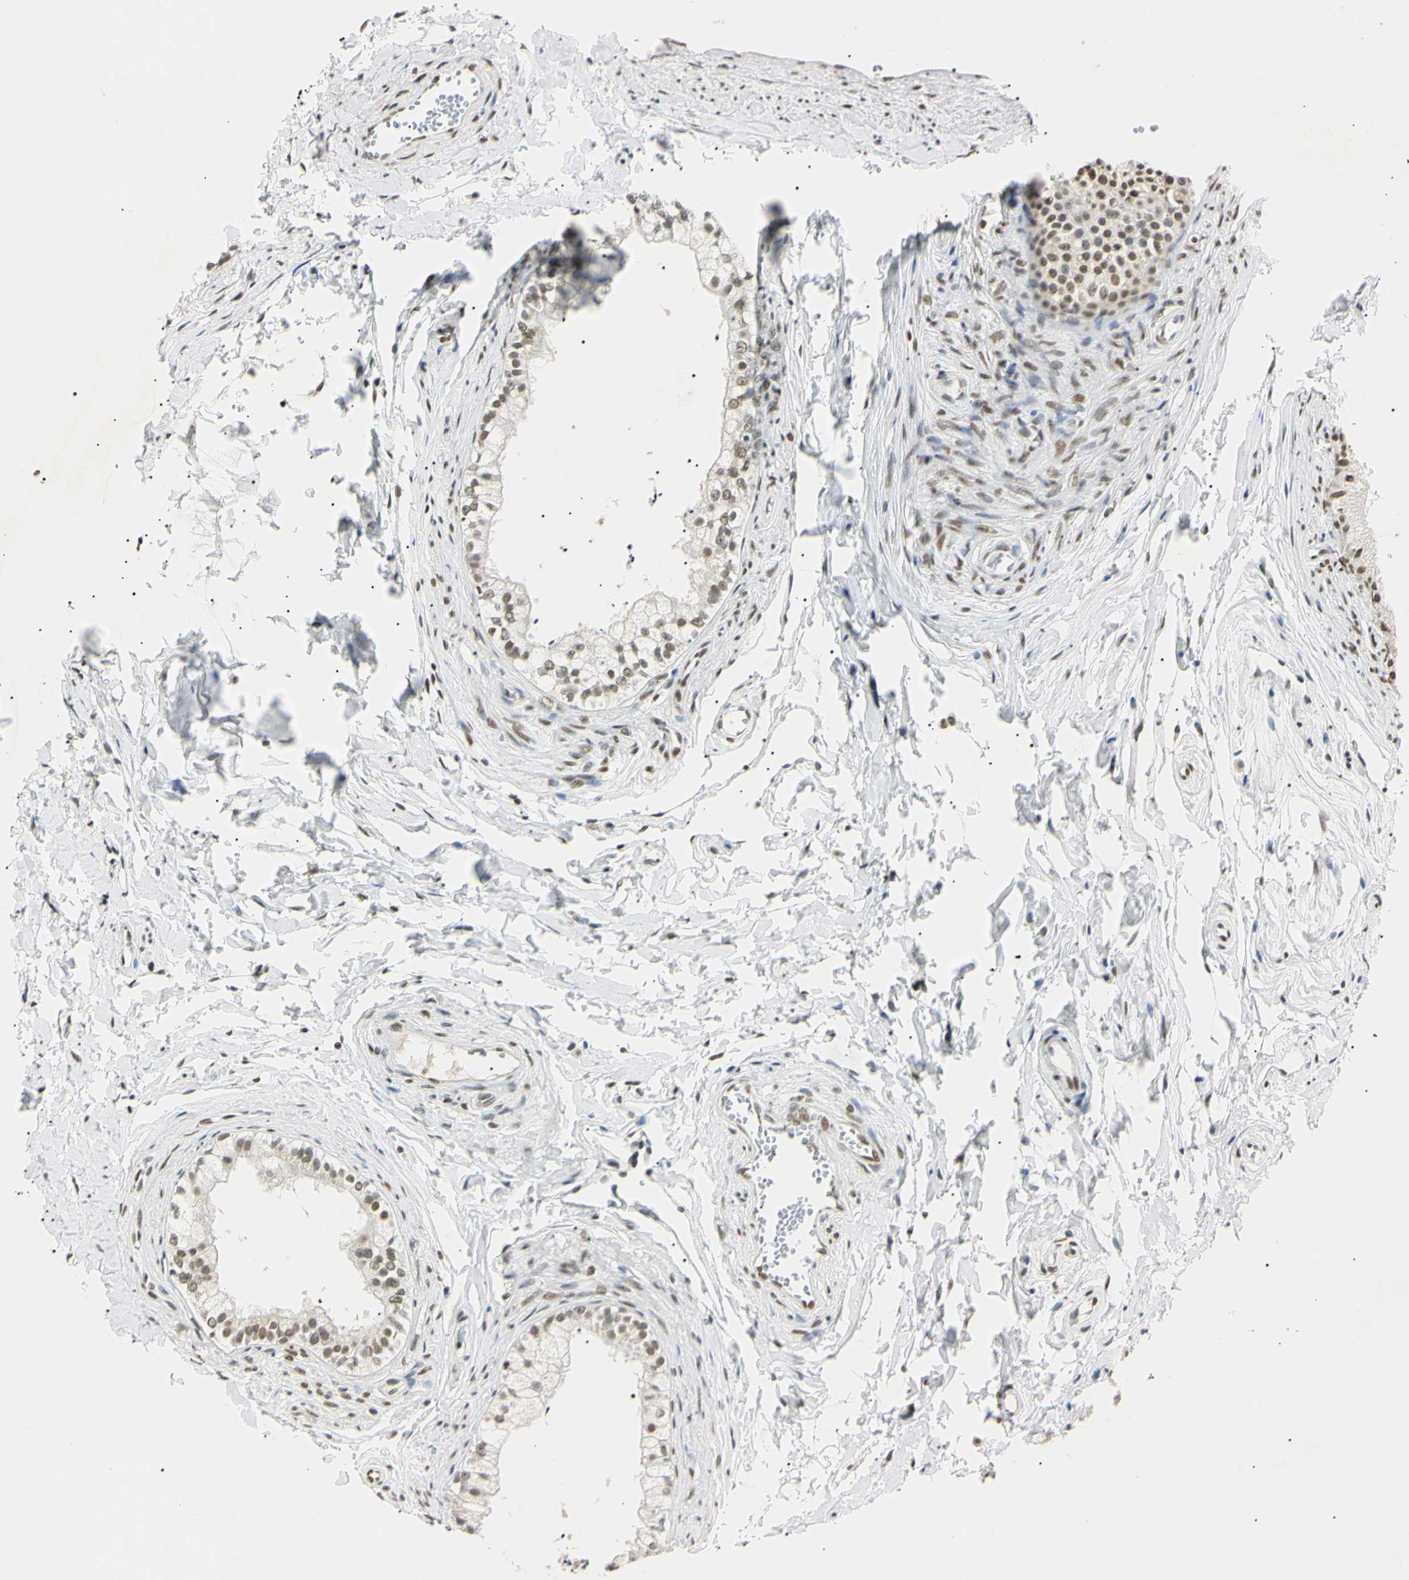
{"staining": {"intensity": "moderate", "quantity": ">75%", "location": "nuclear"}, "tissue": "epididymis", "cell_type": "Glandular cells", "image_type": "normal", "snomed": [{"axis": "morphology", "description": "Normal tissue, NOS"}, {"axis": "topography", "description": "Epididymis"}], "caption": "The histopathology image displays immunohistochemical staining of normal epididymis. There is moderate nuclear positivity is appreciated in approximately >75% of glandular cells. (Brightfield microscopy of DAB IHC at high magnification).", "gene": "SMARCA5", "patient": {"sex": "male", "age": 56}}